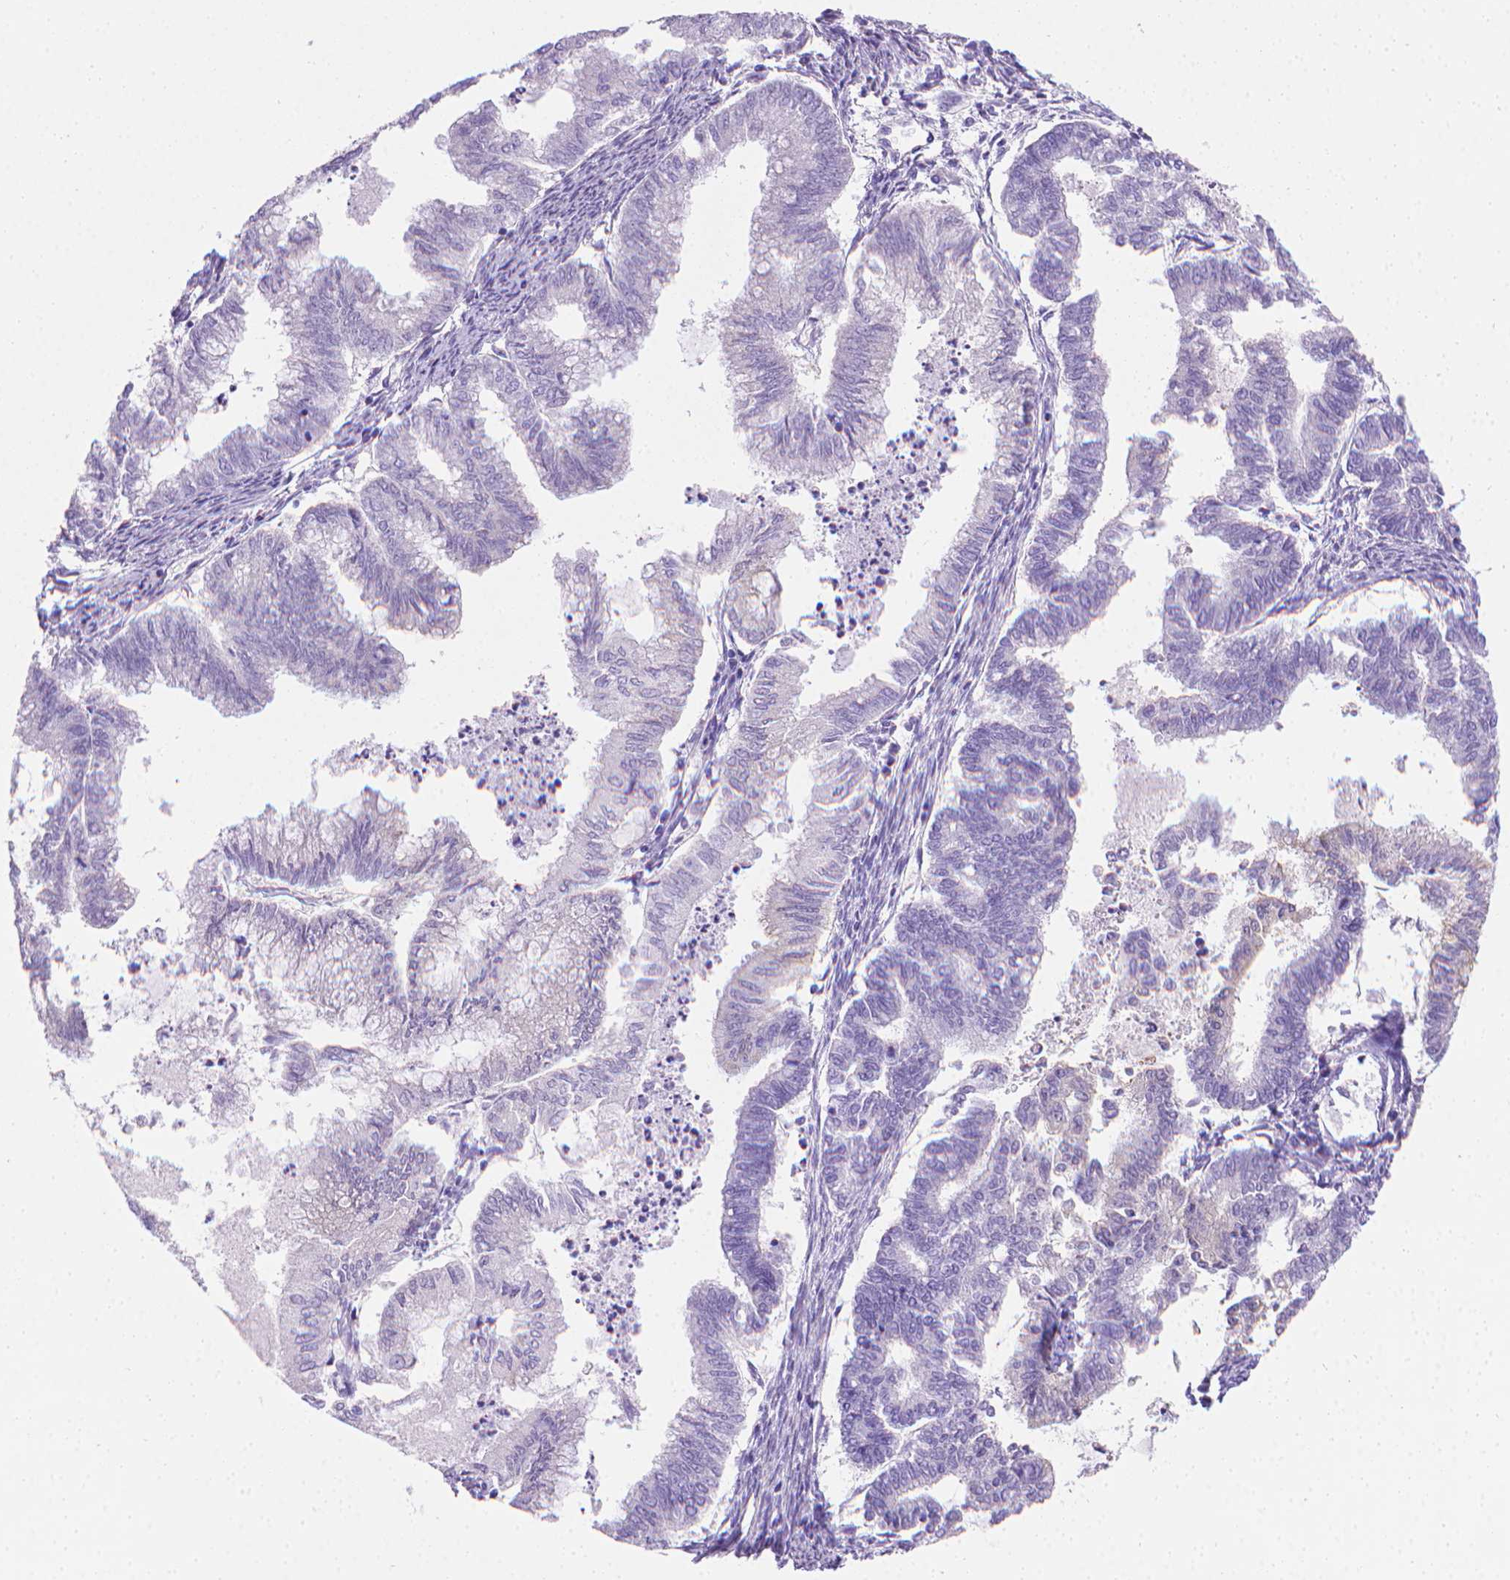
{"staining": {"intensity": "negative", "quantity": "none", "location": "none"}, "tissue": "endometrial cancer", "cell_type": "Tumor cells", "image_type": "cancer", "snomed": [{"axis": "morphology", "description": "Adenocarcinoma, NOS"}, {"axis": "topography", "description": "Endometrium"}], "caption": "Endometrial adenocarcinoma was stained to show a protein in brown. There is no significant staining in tumor cells. Brightfield microscopy of IHC stained with DAB (3,3'-diaminobenzidine) (brown) and hematoxylin (blue), captured at high magnification.", "gene": "PNMA2", "patient": {"sex": "female", "age": 79}}